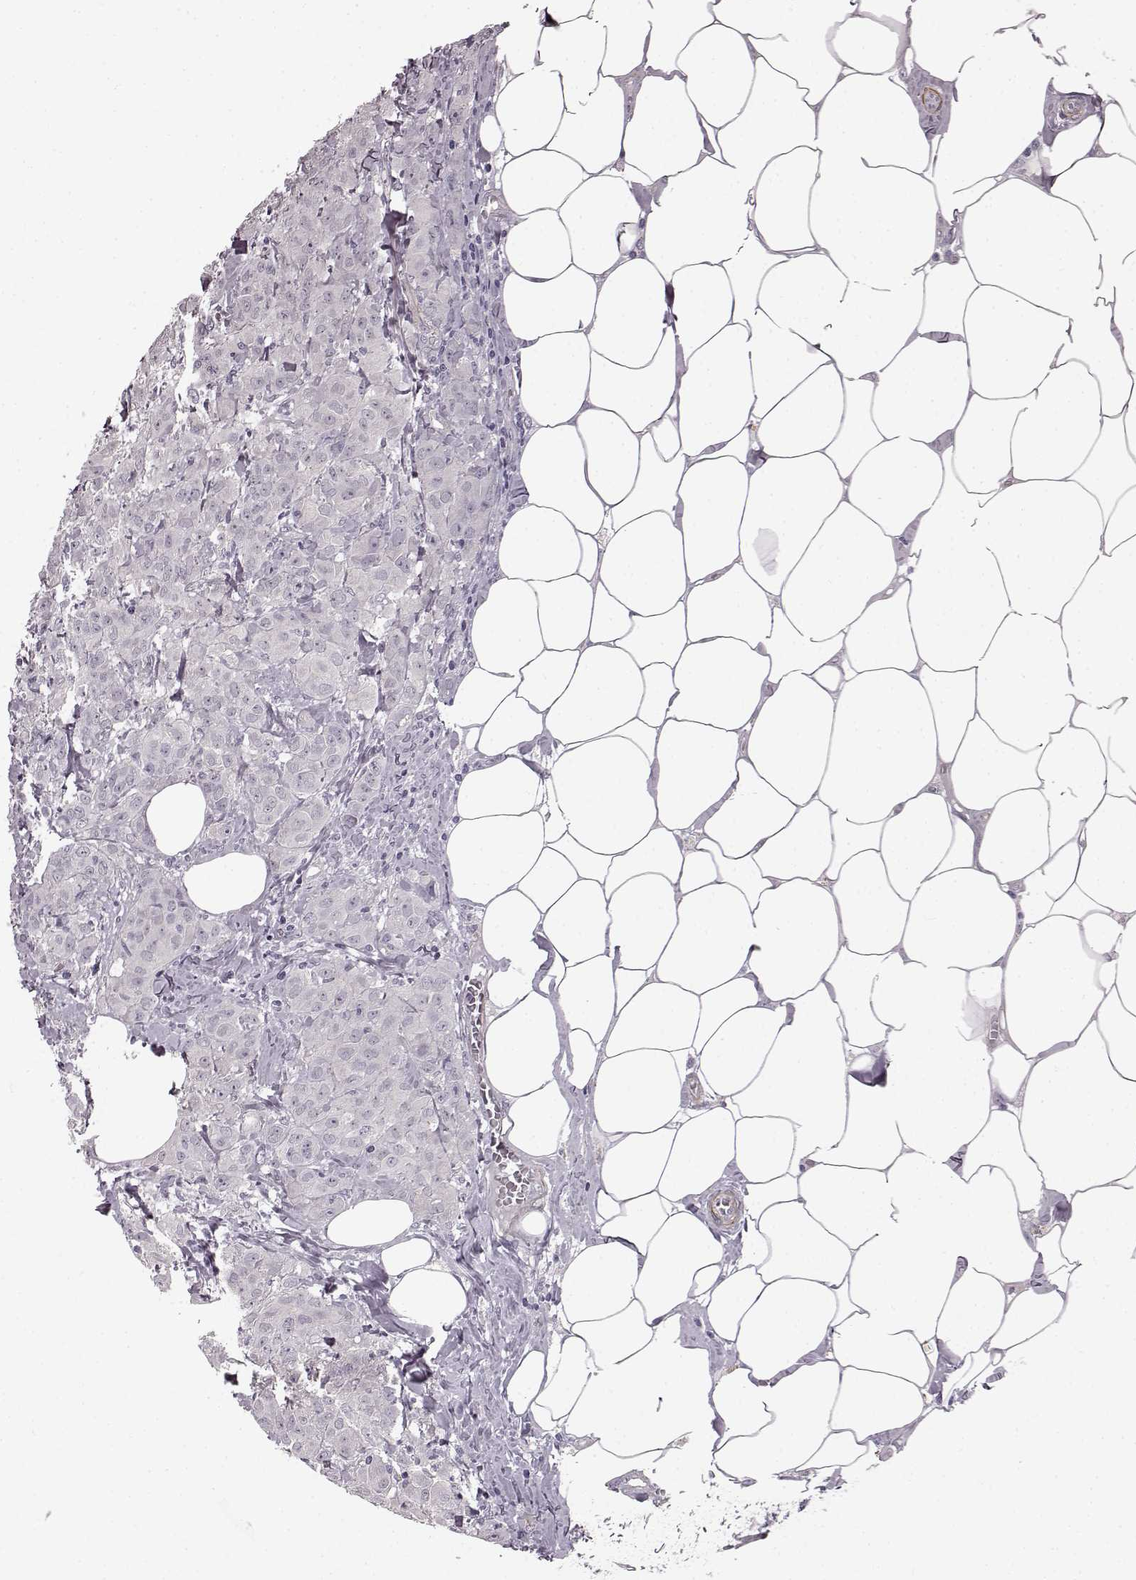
{"staining": {"intensity": "negative", "quantity": "none", "location": "none"}, "tissue": "breast cancer", "cell_type": "Tumor cells", "image_type": "cancer", "snomed": [{"axis": "morphology", "description": "Normal tissue, NOS"}, {"axis": "morphology", "description": "Duct carcinoma"}, {"axis": "topography", "description": "Breast"}], "caption": "Immunohistochemical staining of breast cancer demonstrates no significant expression in tumor cells.", "gene": "SLCO3A1", "patient": {"sex": "female", "age": 43}}